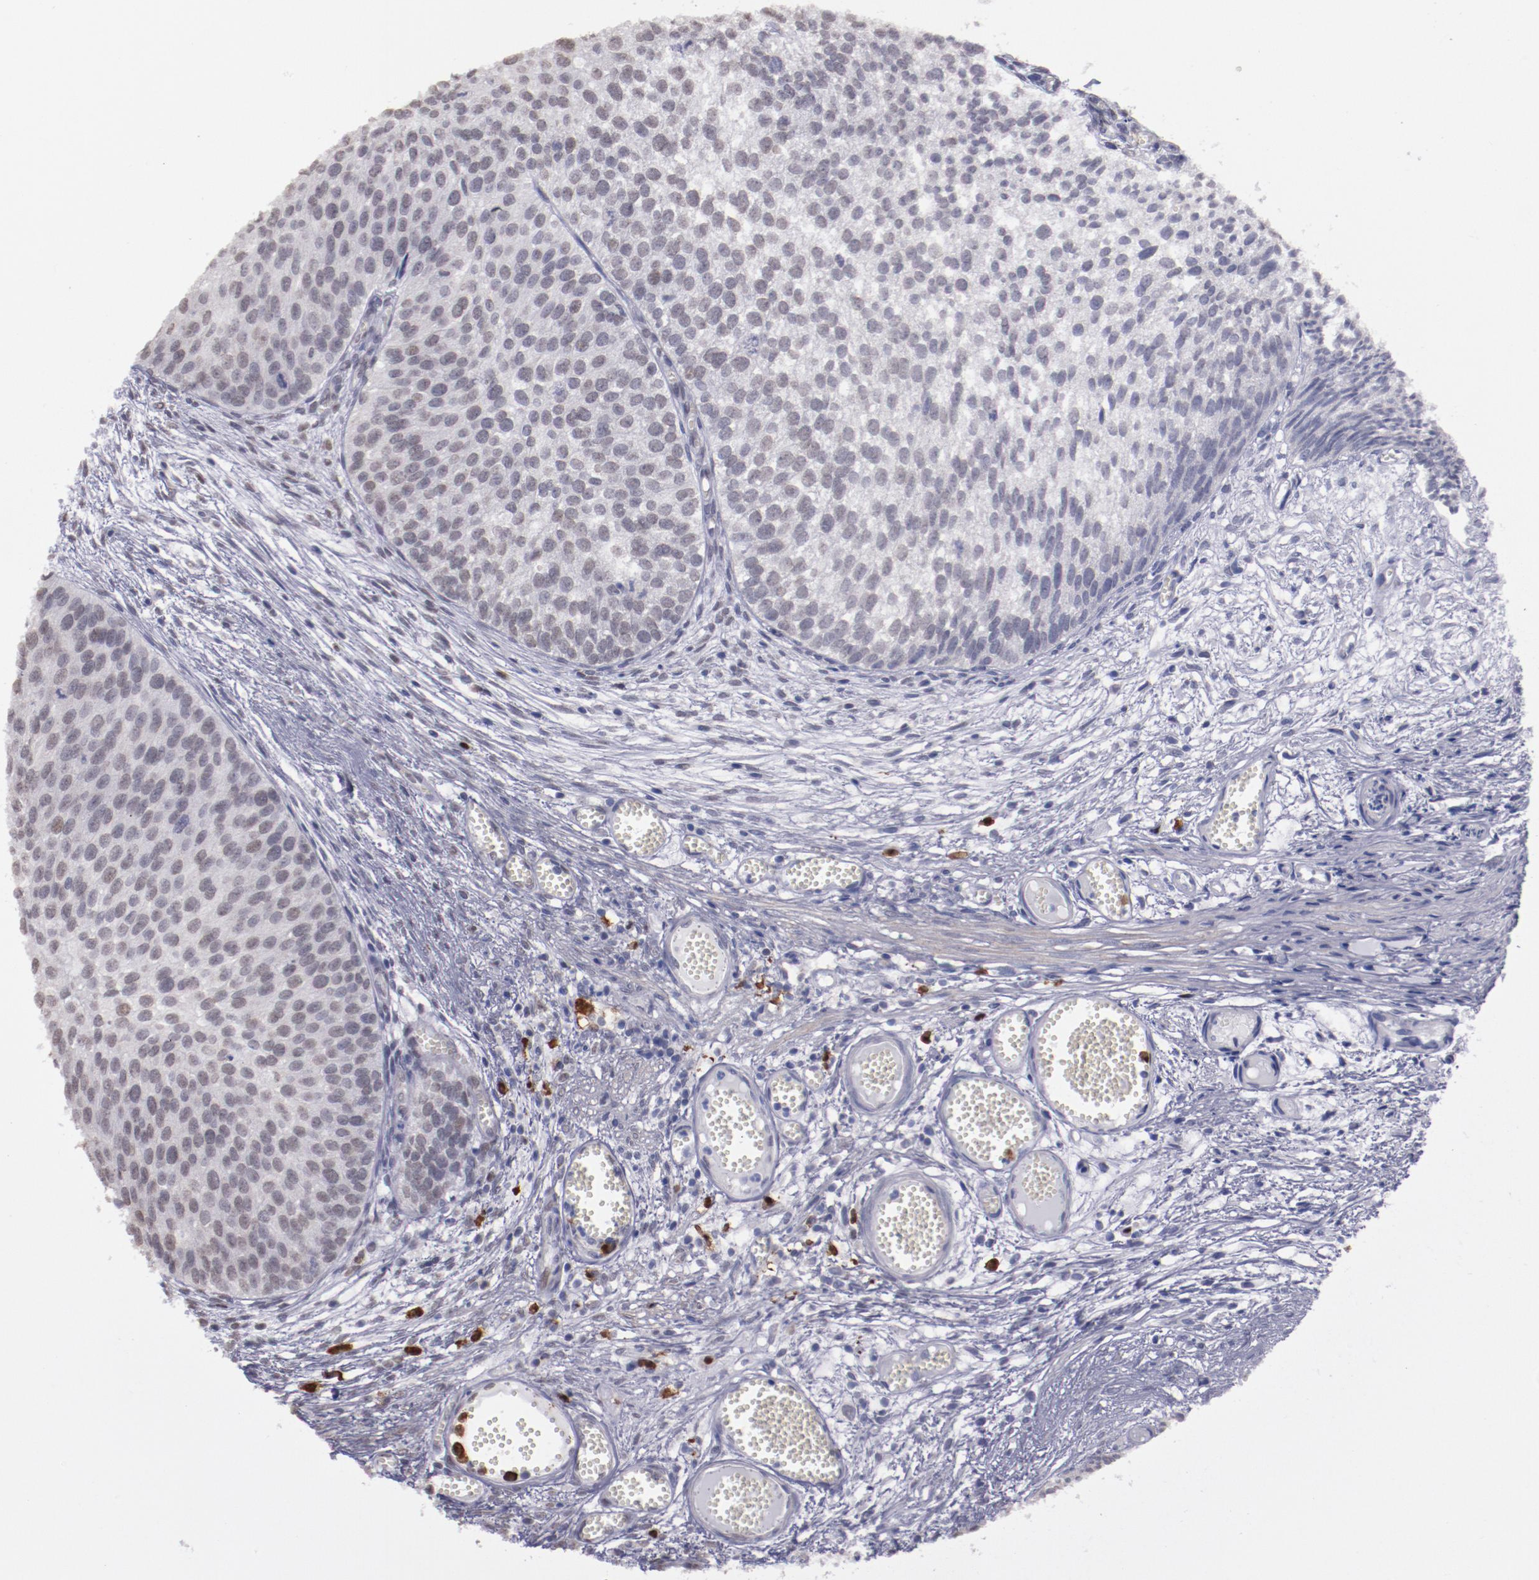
{"staining": {"intensity": "weak", "quantity": "<25%", "location": "nuclear"}, "tissue": "urothelial cancer", "cell_type": "Tumor cells", "image_type": "cancer", "snomed": [{"axis": "morphology", "description": "Urothelial carcinoma, Low grade"}, {"axis": "topography", "description": "Urinary bladder"}], "caption": "This is an immunohistochemistry image of human urothelial cancer. There is no positivity in tumor cells.", "gene": "IRF4", "patient": {"sex": "male", "age": 84}}